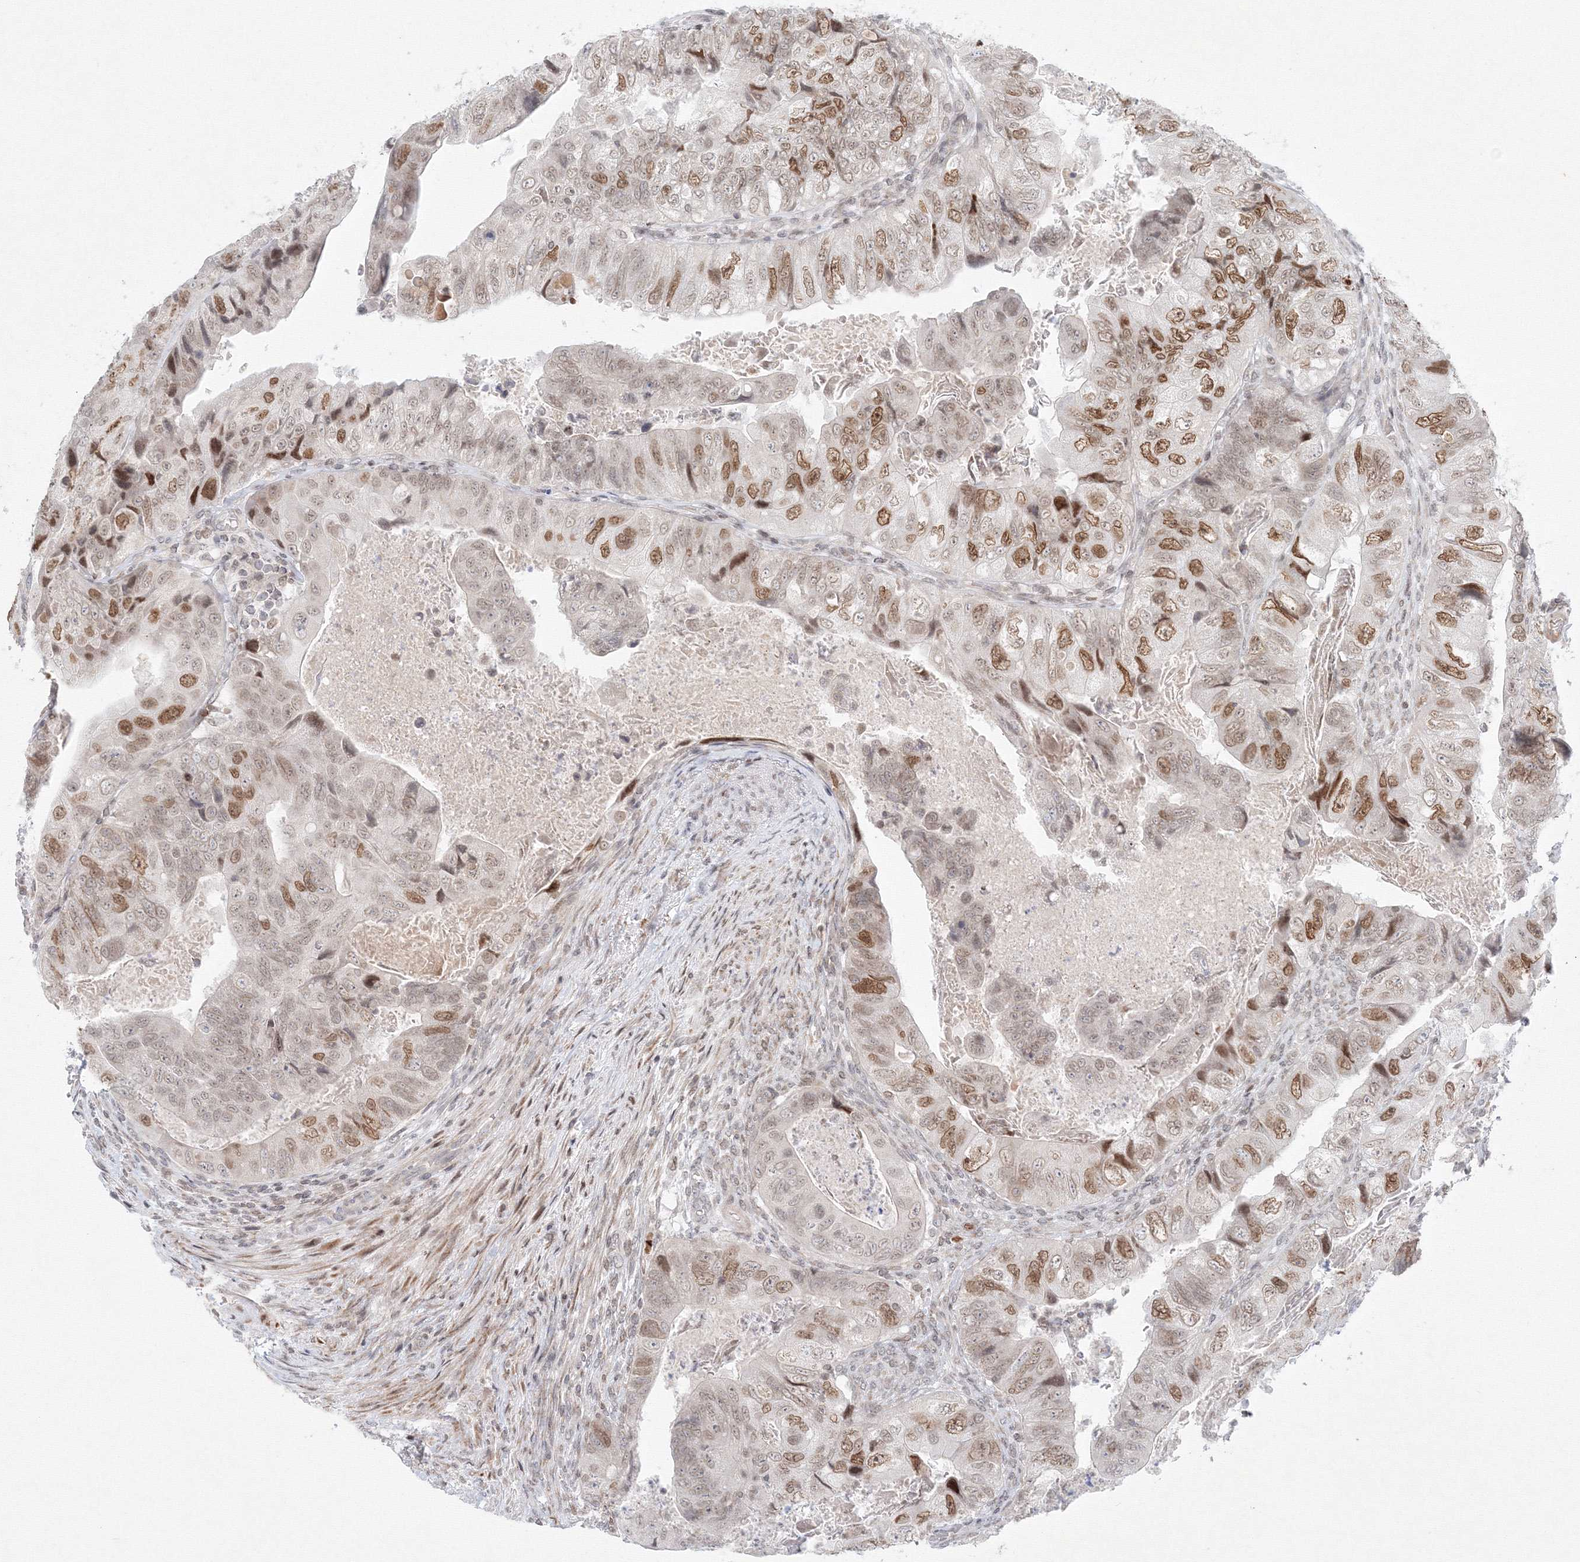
{"staining": {"intensity": "moderate", "quantity": "25%-75%", "location": "nuclear"}, "tissue": "colorectal cancer", "cell_type": "Tumor cells", "image_type": "cancer", "snomed": [{"axis": "morphology", "description": "Adenocarcinoma, NOS"}, {"axis": "topography", "description": "Rectum"}], "caption": "A medium amount of moderate nuclear positivity is present in approximately 25%-75% of tumor cells in colorectal cancer (adenocarcinoma) tissue.", "gene": "KIF4A", "patient": {"sex": "male", "age": 63}}